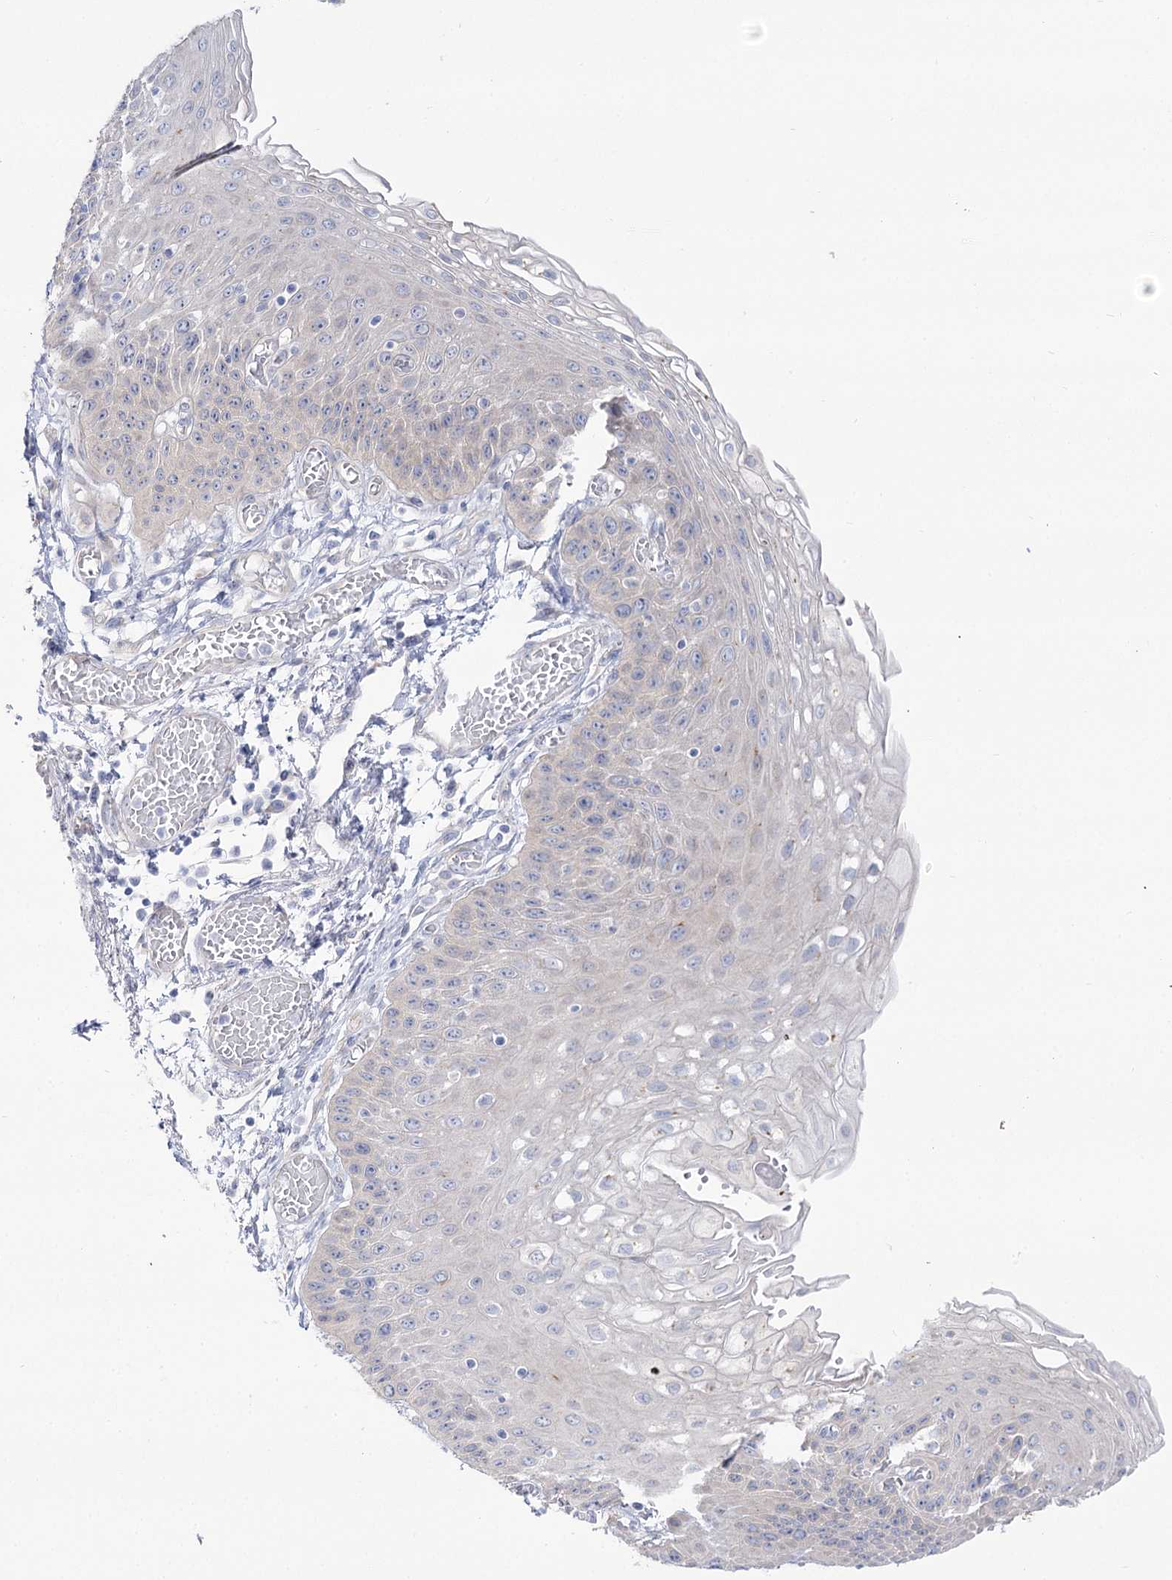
{"staining": {"intensity": "negative", "quantity": "none", "location": "none"}, "tissue": "esophagus", "cell_type": "Squamous epithelial cells", "image_type": "normal", "snomed": [{"axis": "morphology", "description": "Normal tissue, NOS"}, {"axis": "topography", "description": "Esophagus"}], "caption": "Photomicrograph shows no significant protein expression in squamous epithelial cells of unremarkable esophagus.", "gene": "SUOX", "patient": {"sex": "male", "age": 81}}